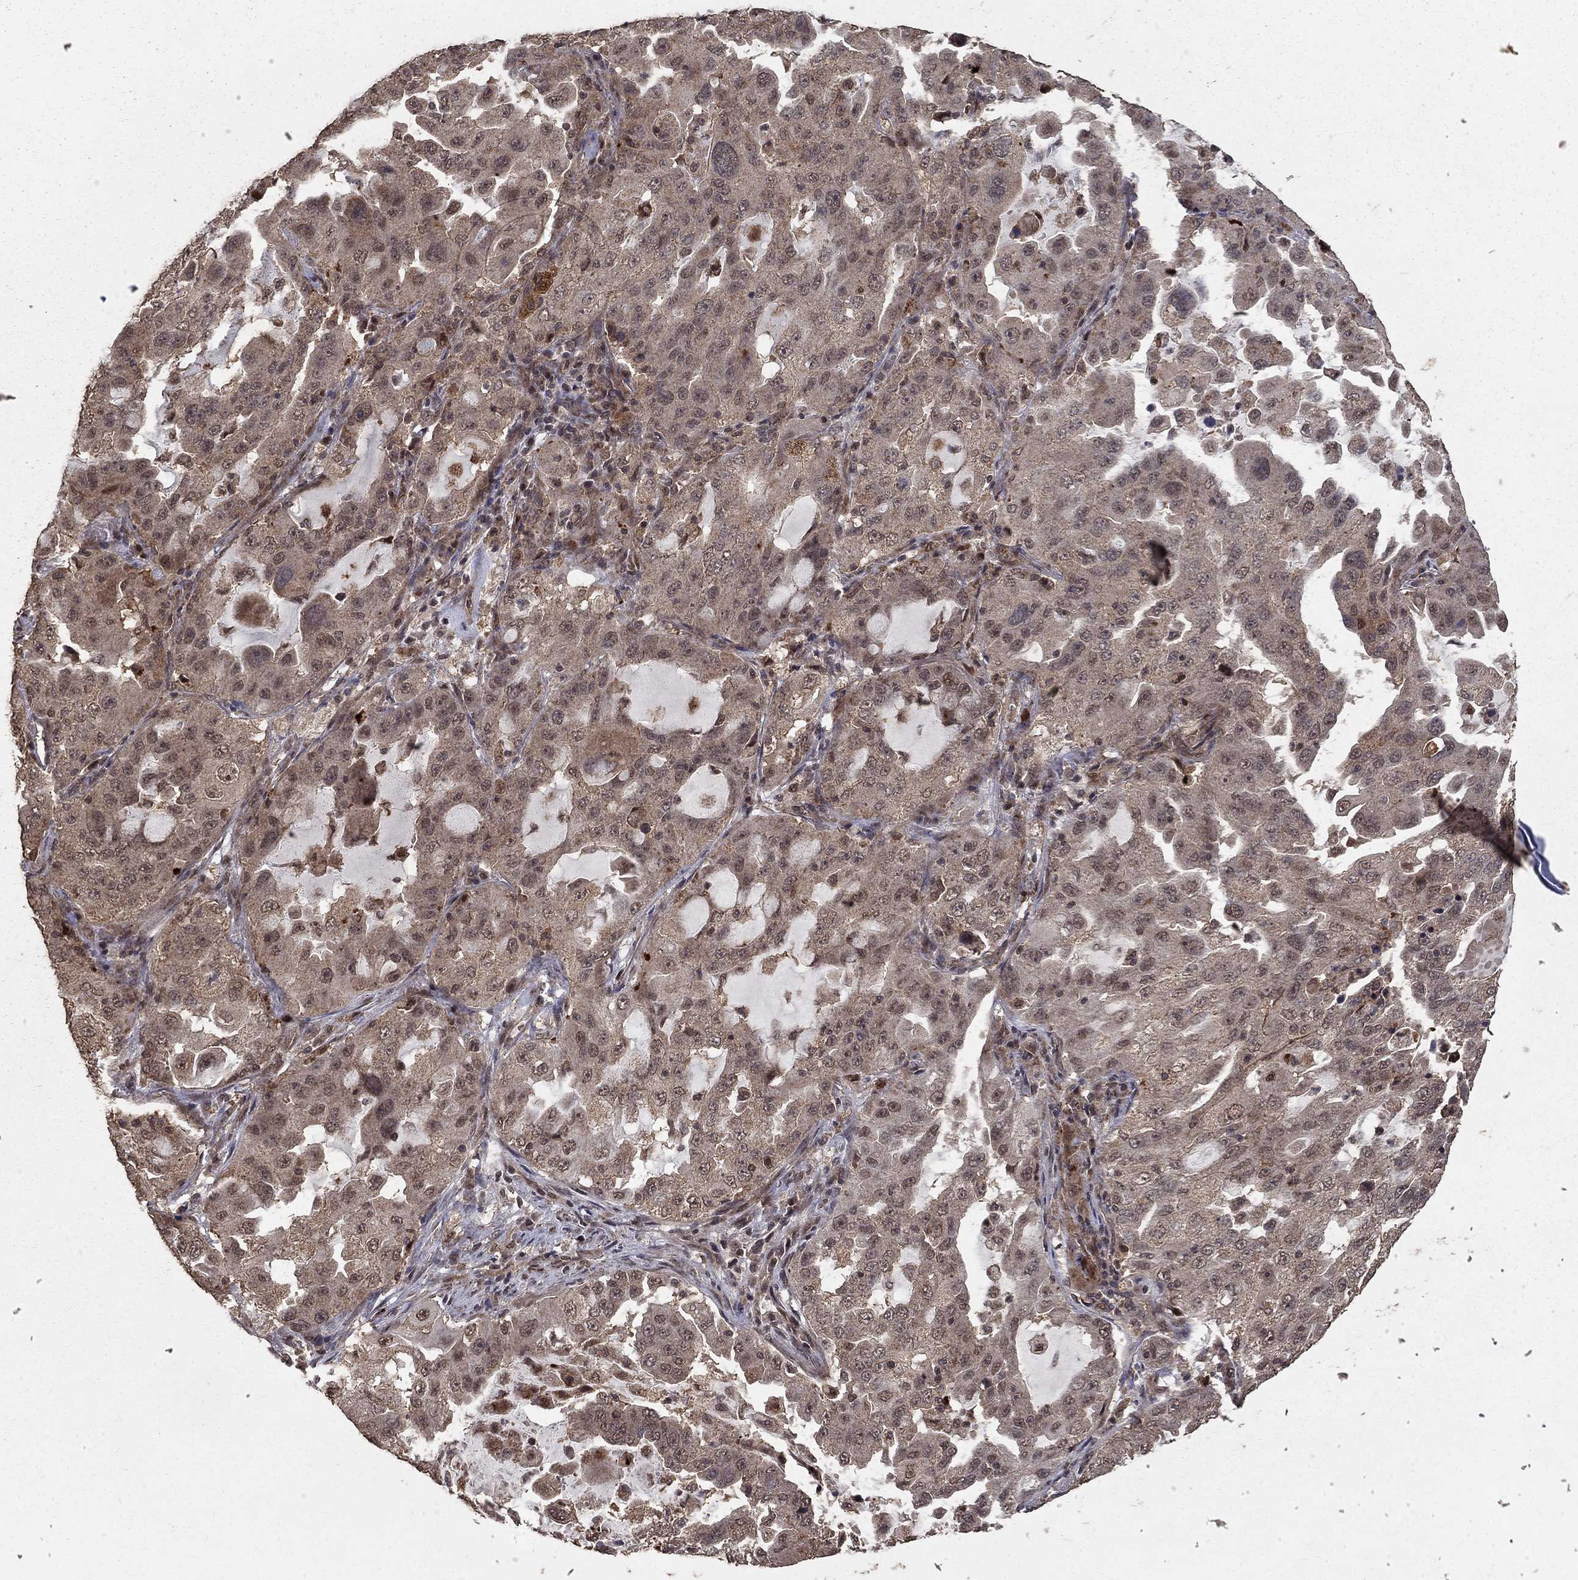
{"staining": {"intensity": "weak", "quantity": "25%-75%", "location": "cytoplasmic/membranous"}, "tissue": "lung cancer", "cell_type": "Tumor cells", "image_type": "cancer", "snomed": [{"axis": "morphology", "description": "Adenocarcinoma, NOS"}, {"axis": "topography", "description": "Lung"}], "caption": "A micrograph of human lung adenocarcinoma stained for a protein shows weak cytoplasmic/membranous brown staining in tumor cells.", "gene": "PRDM1", "patient": {"sex": "female", "age": 61}}